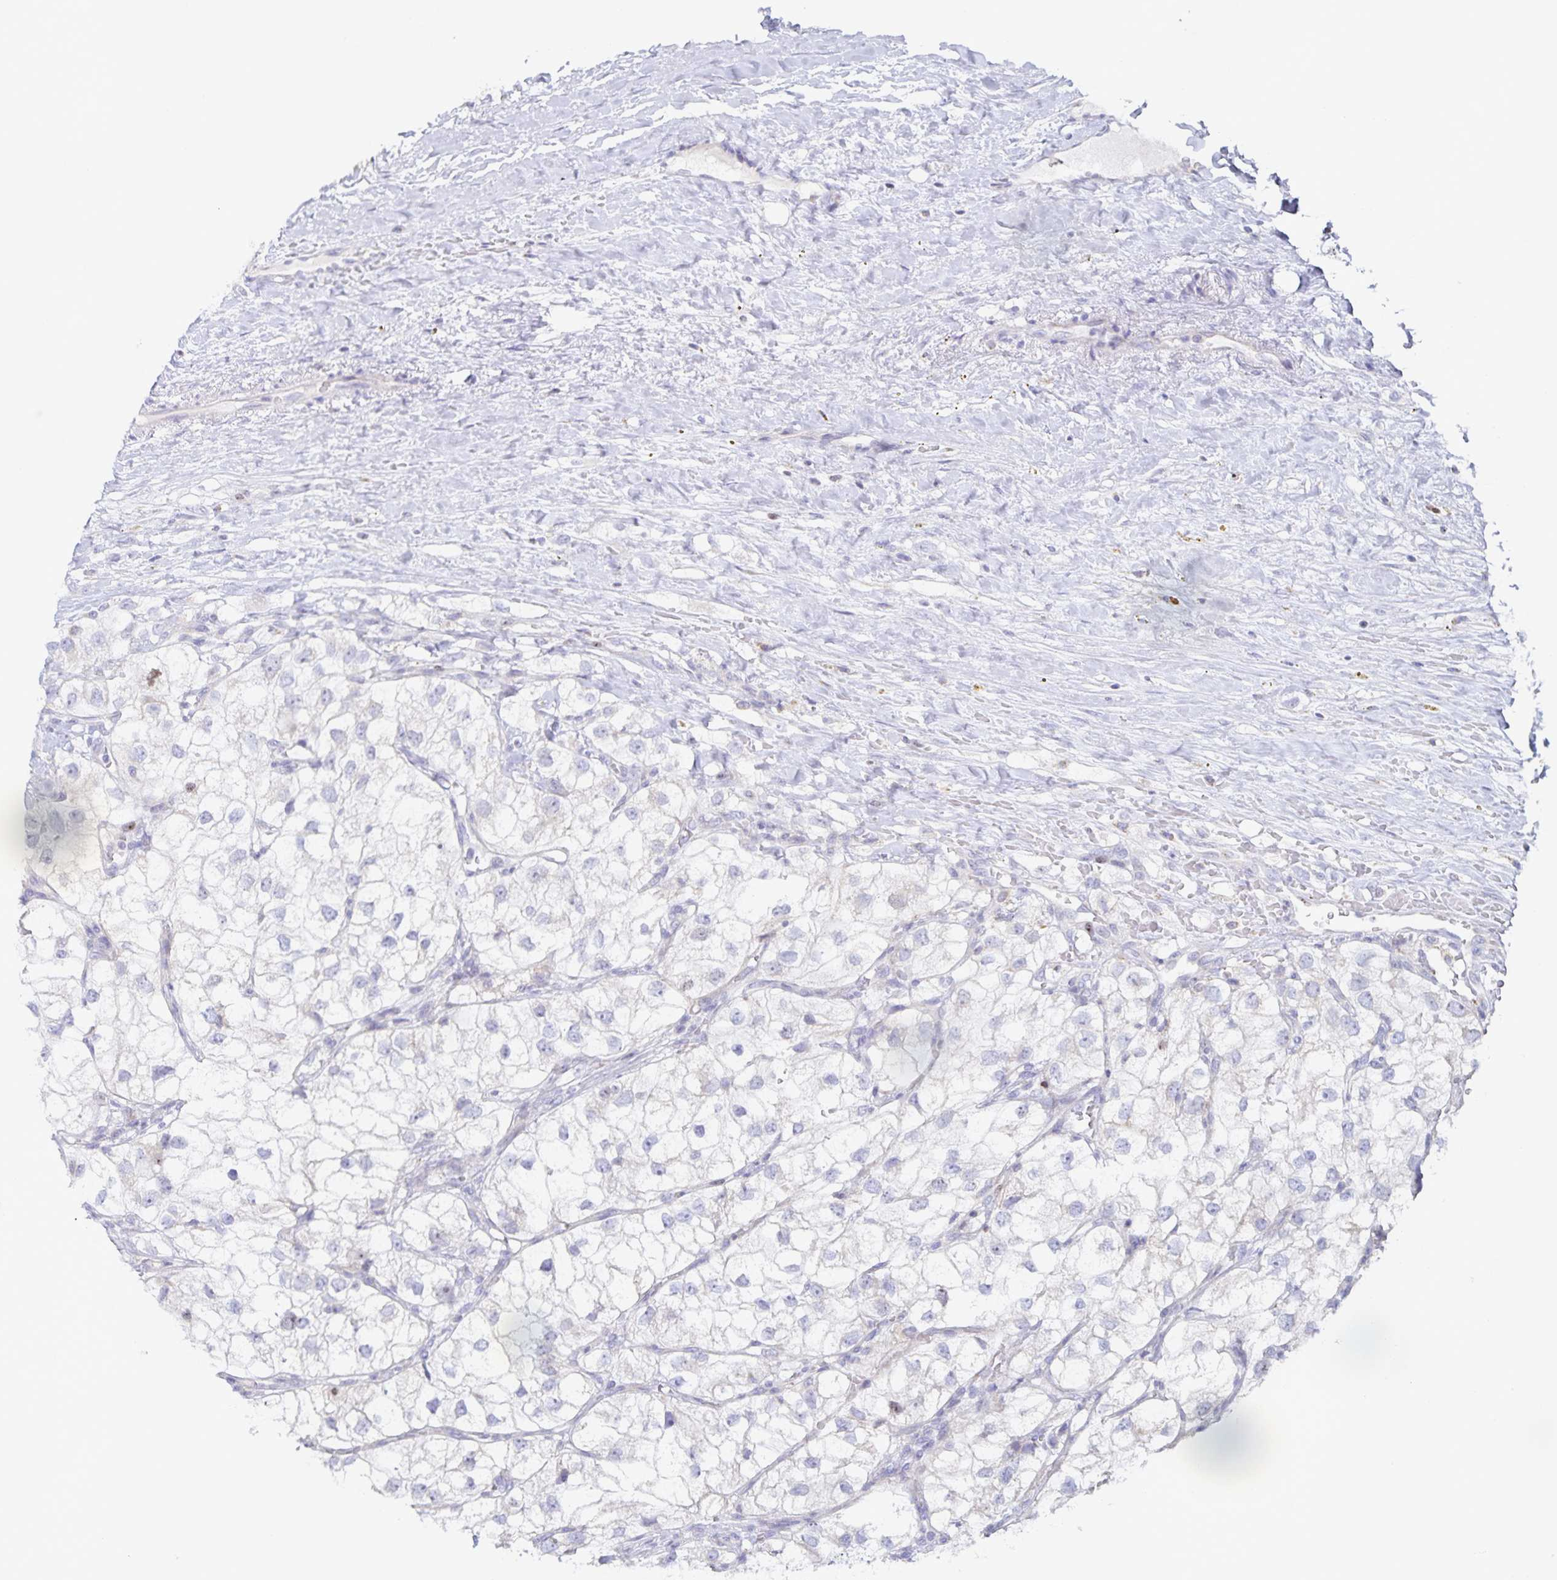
{"staining": {"intensity": "negative", "quantity": "none", "location": "none"}, "tissue": "renal cancer", "cell_type": "Tumor cells", "image_type": "cancer", "snomed": [{"axis": "morphology", "description": "Adenocarcinoma, NOS"}, {"axis": "topography", "description": "Kidney"}], "caption": "Tumor cells show no significant protein positivity in renal cancer.", "gene": "CENPH", "patient": {"sex": "male", "age": 59}}